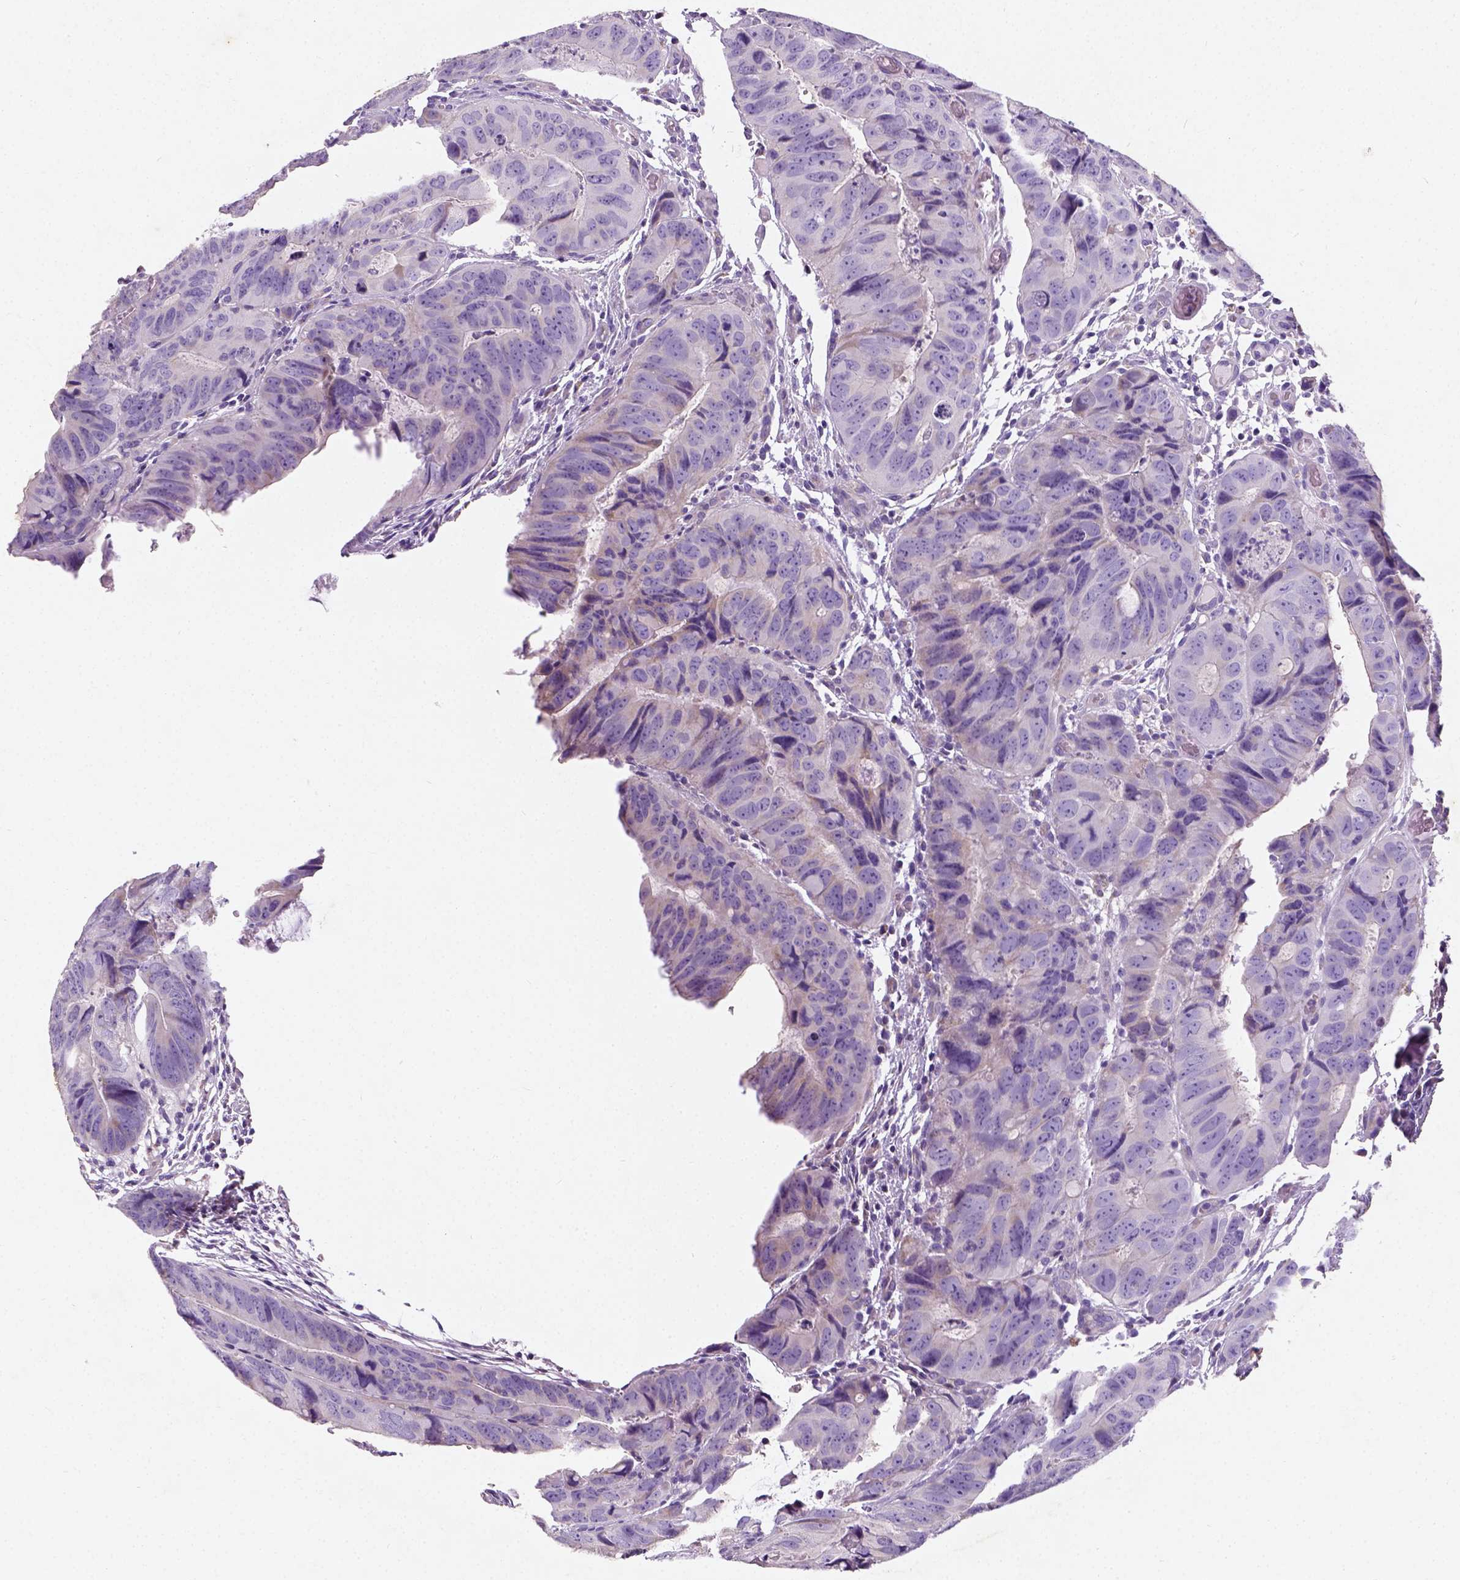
{"staining": {"intensity": "negative", "quantity": "none", "location": "none"}, "tissue": "colorectal cancer", "cell_type": "Tumor cells", "image_type": "cancer", "snomed": [{"axis": "morphology", "description": "Adenocarcinoma, NOS"}, {"axis": "topography", "description": "Colon"}], "caption": "This is an immunohistochemistry micrograph of adenocarcinoma (colorectal). There is no staining in tumor cells.", "gene": "CHODL", "patient": {"sex": "male", "age": 79}}